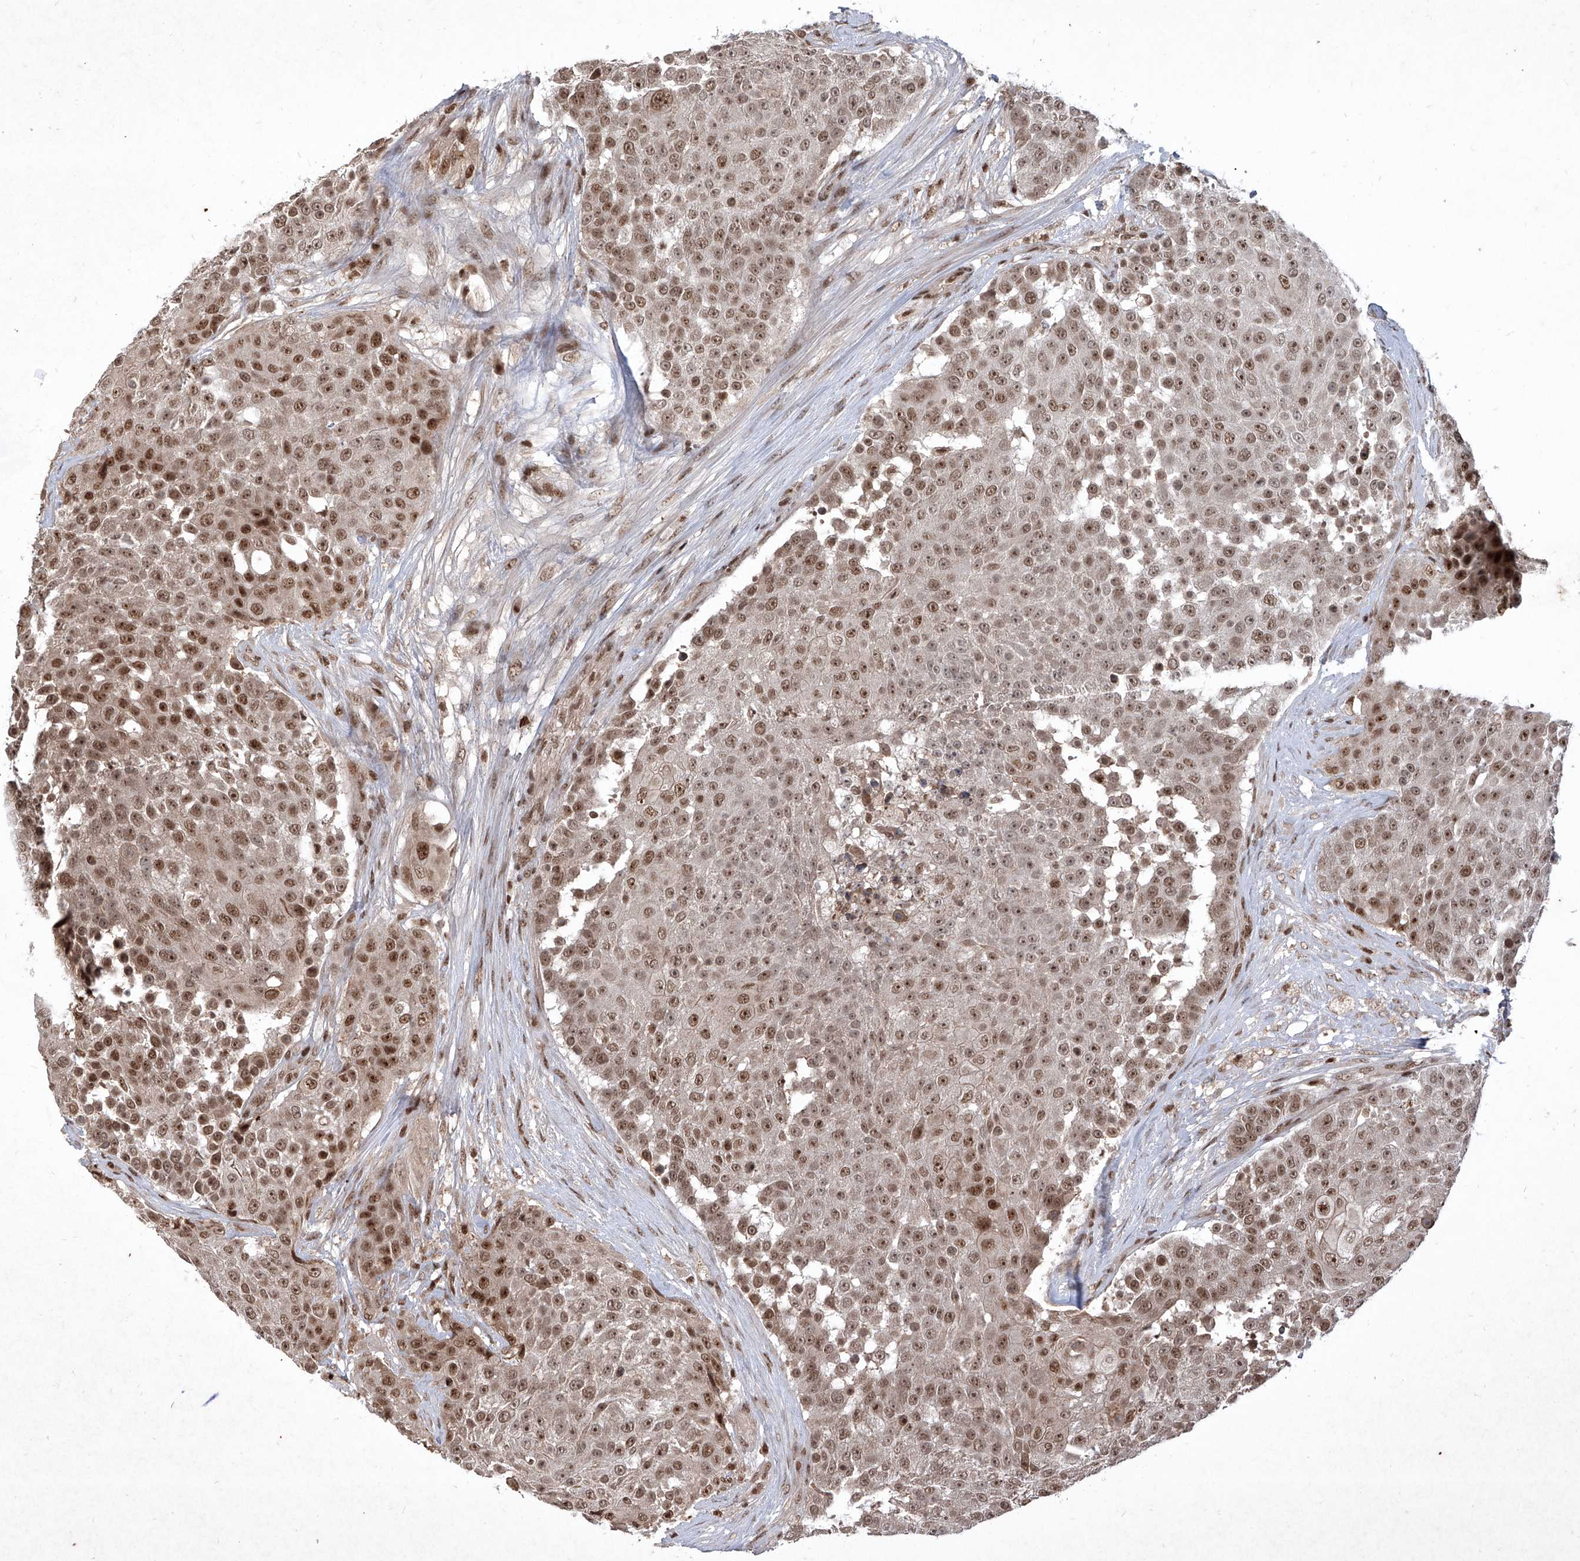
{"staining": {"intensity": "moderate", "quantity": ">75%", "location": "nuclear"}, "tissue": "urothelial cancer", "cell_type": "Tumor cells", "image_type": "cancer", "snomed": [{"axis": "morphology", "description": "Urothelial carcinoma, High grade"}, {"axis": "topography", "description": "Urinary bladder"}], "caption": "The photomicrograph exhibits staining of urothelial cancer, revealing moderate nuclear protein staining (brown color) within tumor cells.", "gene": "IRF2", "patient": {"sex": "female", "age": 63}}